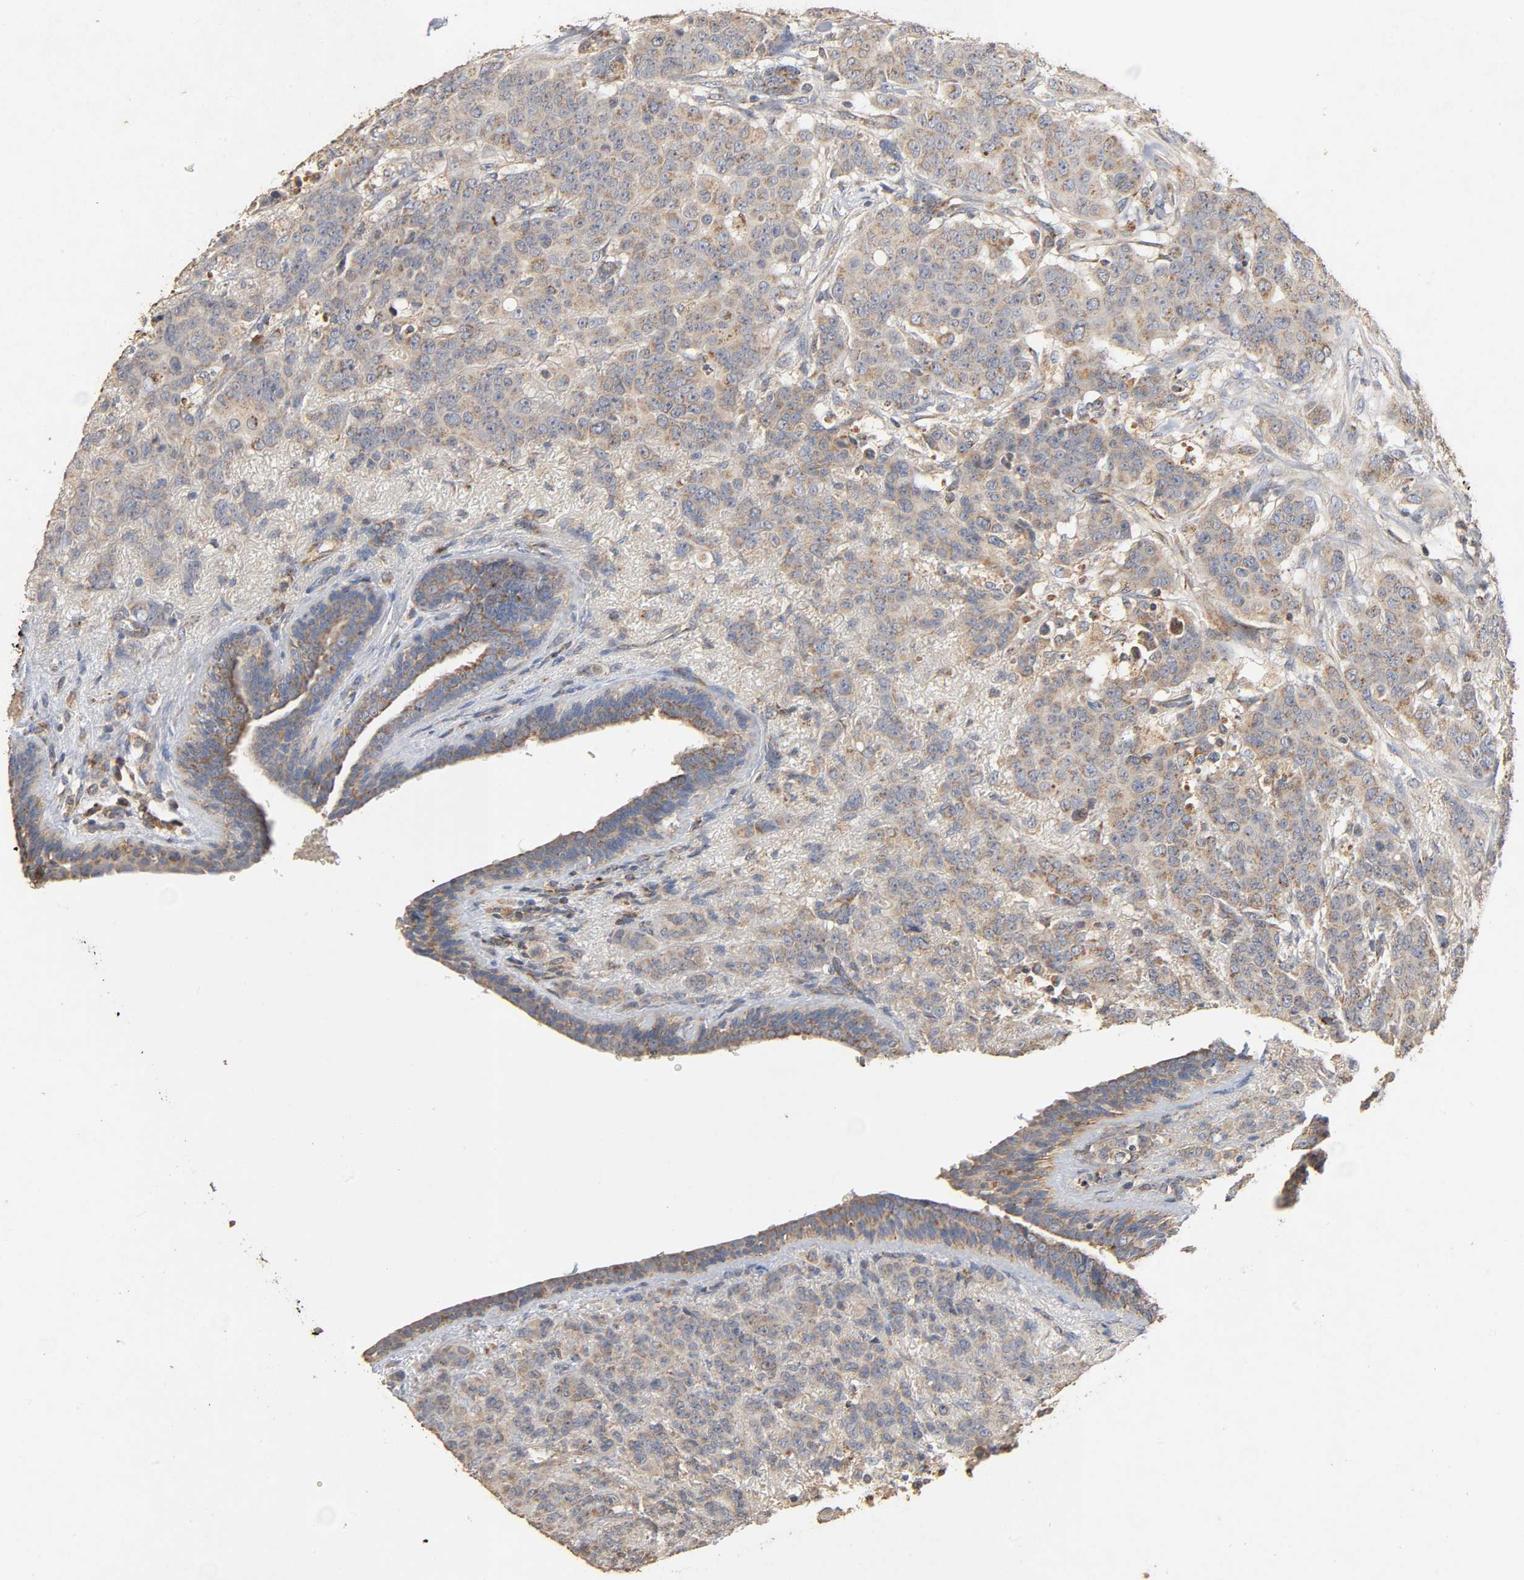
{"staining": {"intensity": "moderate", "quantity": ">75%", "location": "cytoplasmic/membranous"}, "tissue": "breast cancer", "cell_type": "Tumor cells", "image_type": "cancer", "snomed": [{"axis": "morphology", "description": "Duct carcinoma"}, {"axis": "topography", "description": "Breast"}], "caption": "The histopathology image exhibits staining of breast infiltrating ductal carcinoma, revealing moderate cytoplasmic/membranous protein positivity (brown color) within tumor cells.", "gene": "NDUFS3", "patient": {"sex": "female", "age": 40}}